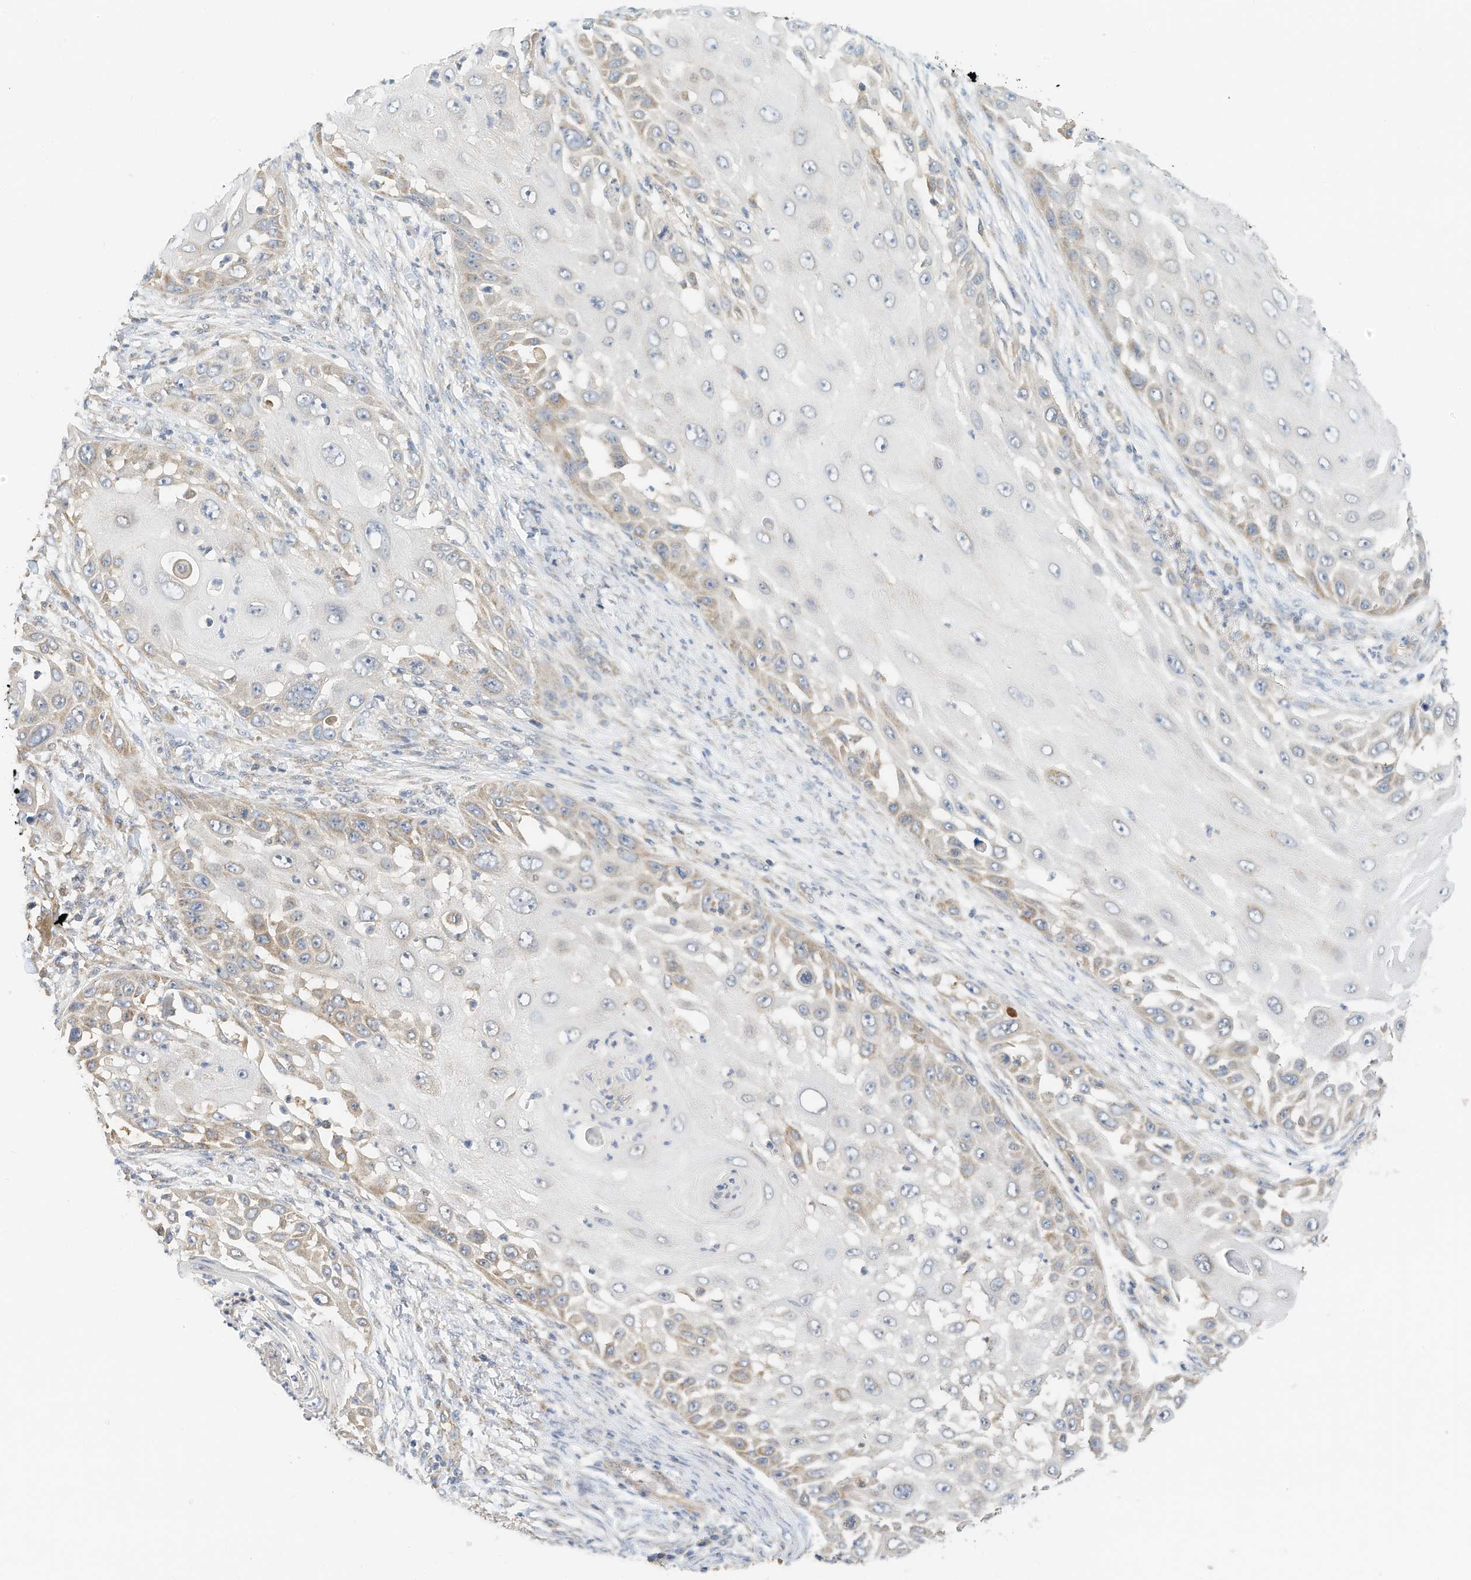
{"staining": {"intensity": "weak", "quantity": "<25%", "location": "cytoplasmic/membranous"}, "tissue": "skin cancer", "cell_type": "Tumor cells", "image_type": "cancer", "snomed": [{"axis": "morphology", "description": "Squamous cell carcinoma, NOS"}, {"axis": "topography", "description": "Skin"}], "caption": "Skin cancer (squamous cell carcinoma) was stained to show a protein in brown. There is no significant staining in tumor cells.", "gene": "METTL6", "patient": {"sex": "female", "age": 44}}